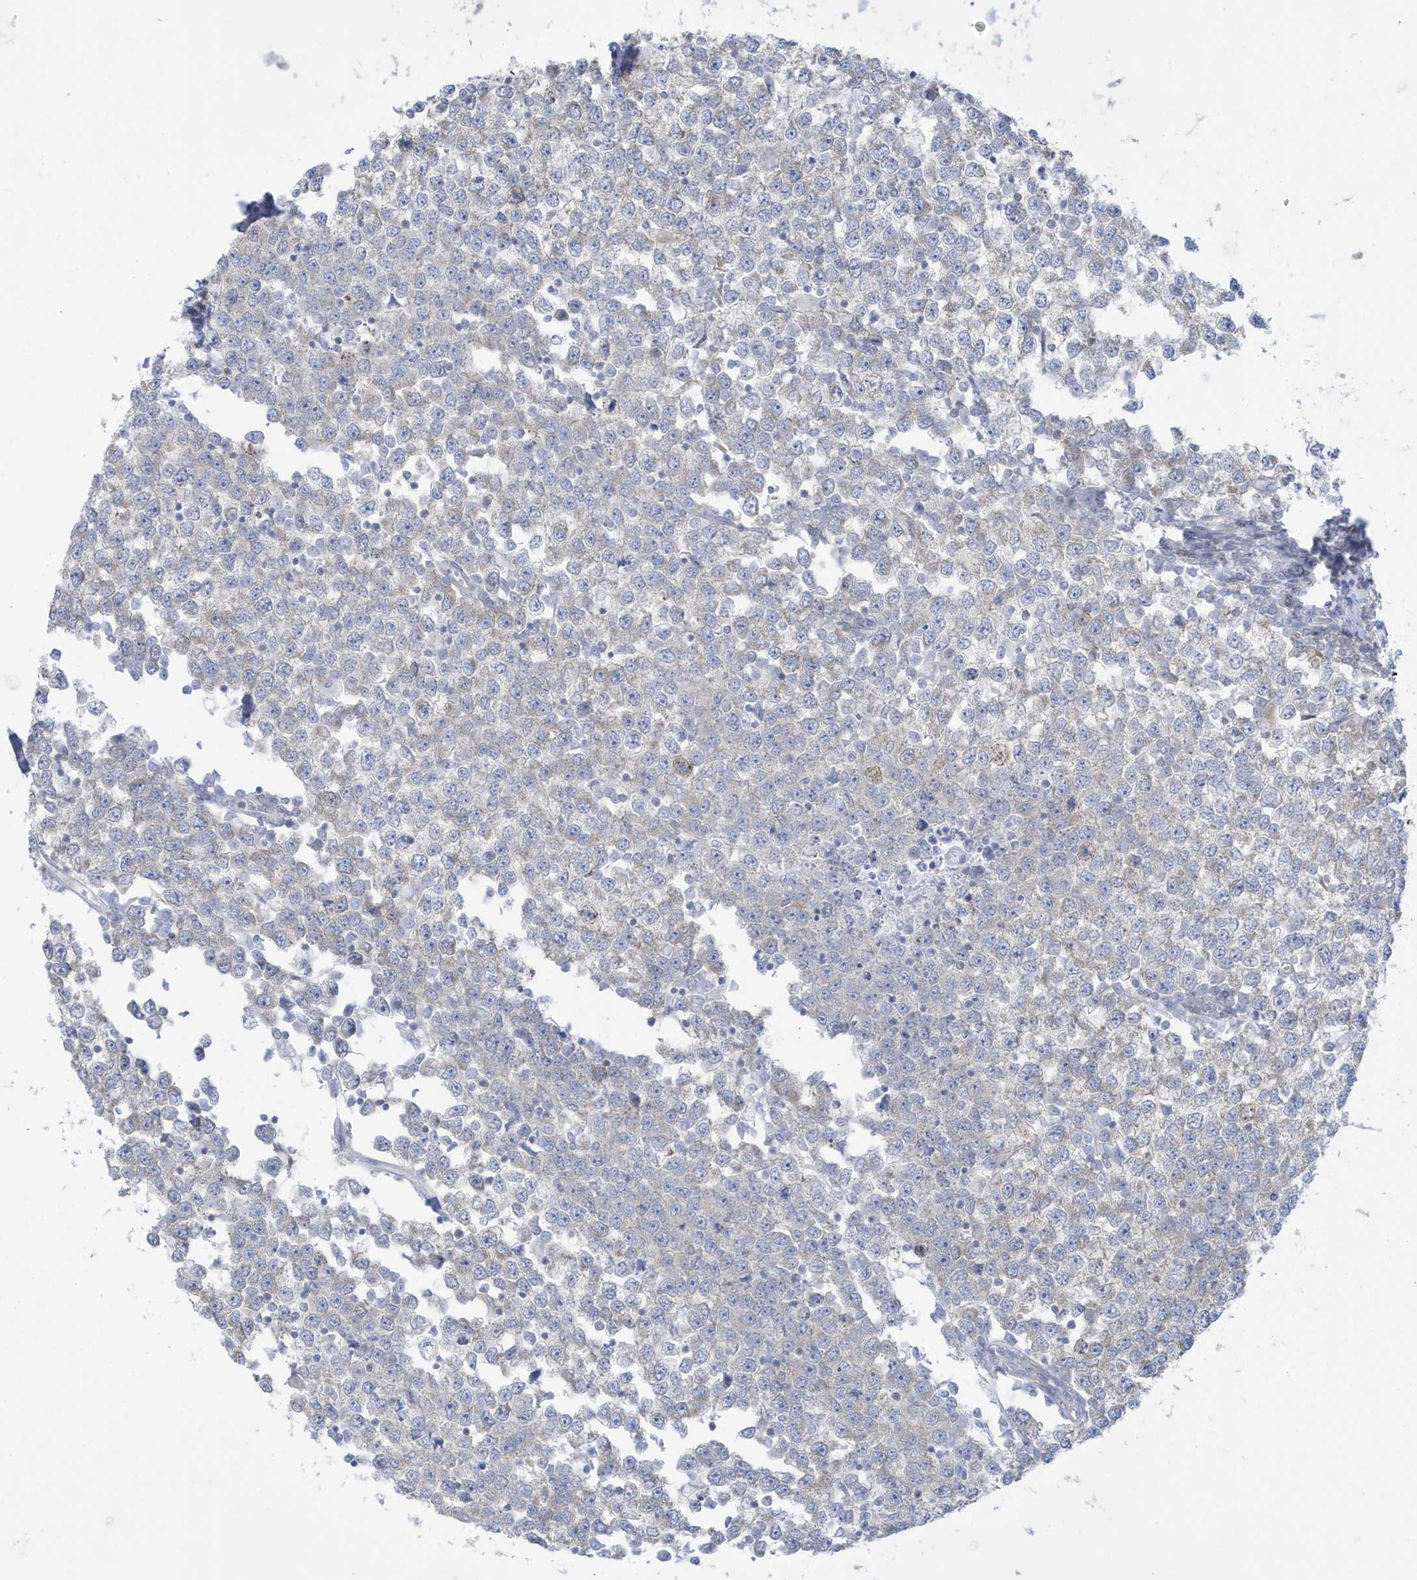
{"staining": {"intensity": "weak", "quantity": "<25%", "location": "cytoplasmic/membranous"}, "tissue": "testis cancer", "cell_type": "Tumor cells", "image_type": "cancer", "snomed": [{"axis": "morphology", "description": "Seminoma, NOS"}, {"axis": "topography", "description": "Testis"}], "caption": "This is a image of IHC staining of testis seminoma, which shows no staining in tumor cells. (Brightfield microscopy of DAB (3,3'-diaminobenzidine) IHC at high magnification).", "gene": "SLAMF9", "patient": {"sex": "male", "age": 65}}